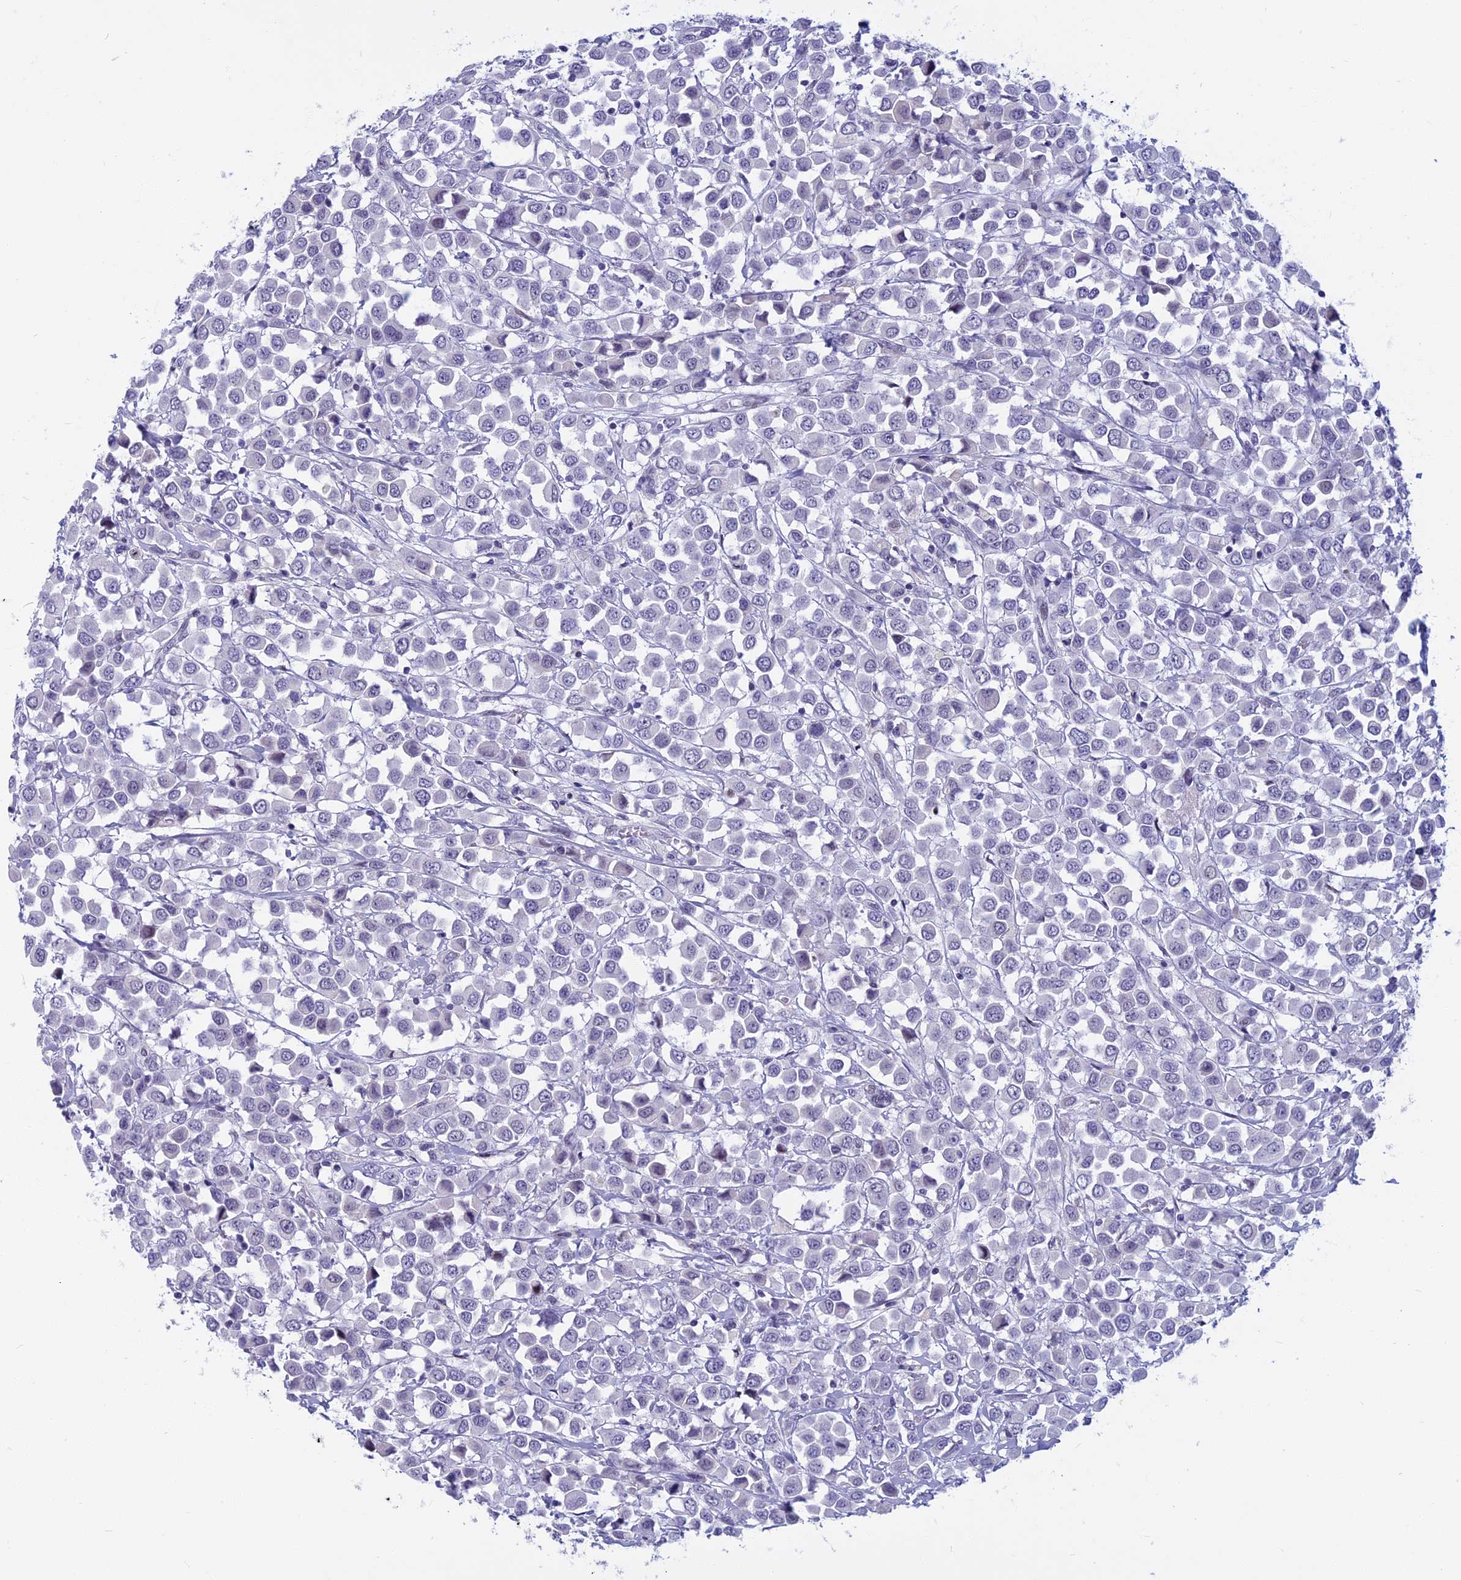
{"staining": {"intensity": "negative", "quantity": "none", "location": "none"}, "tissue": "breast cancer", "cell_type": "Tumor cells", "image_type": "cancer", "snomed": [{"axis": "morphology", "description": "Duct carcinoma"}, {"axis": "topography", "description": "Breast"}], "caption": "Breast cancer stained for a protein using IHC reveals no staining tumor cells.", "gene": "CDC7", "patient": {"sex": "female", "age": 61}}